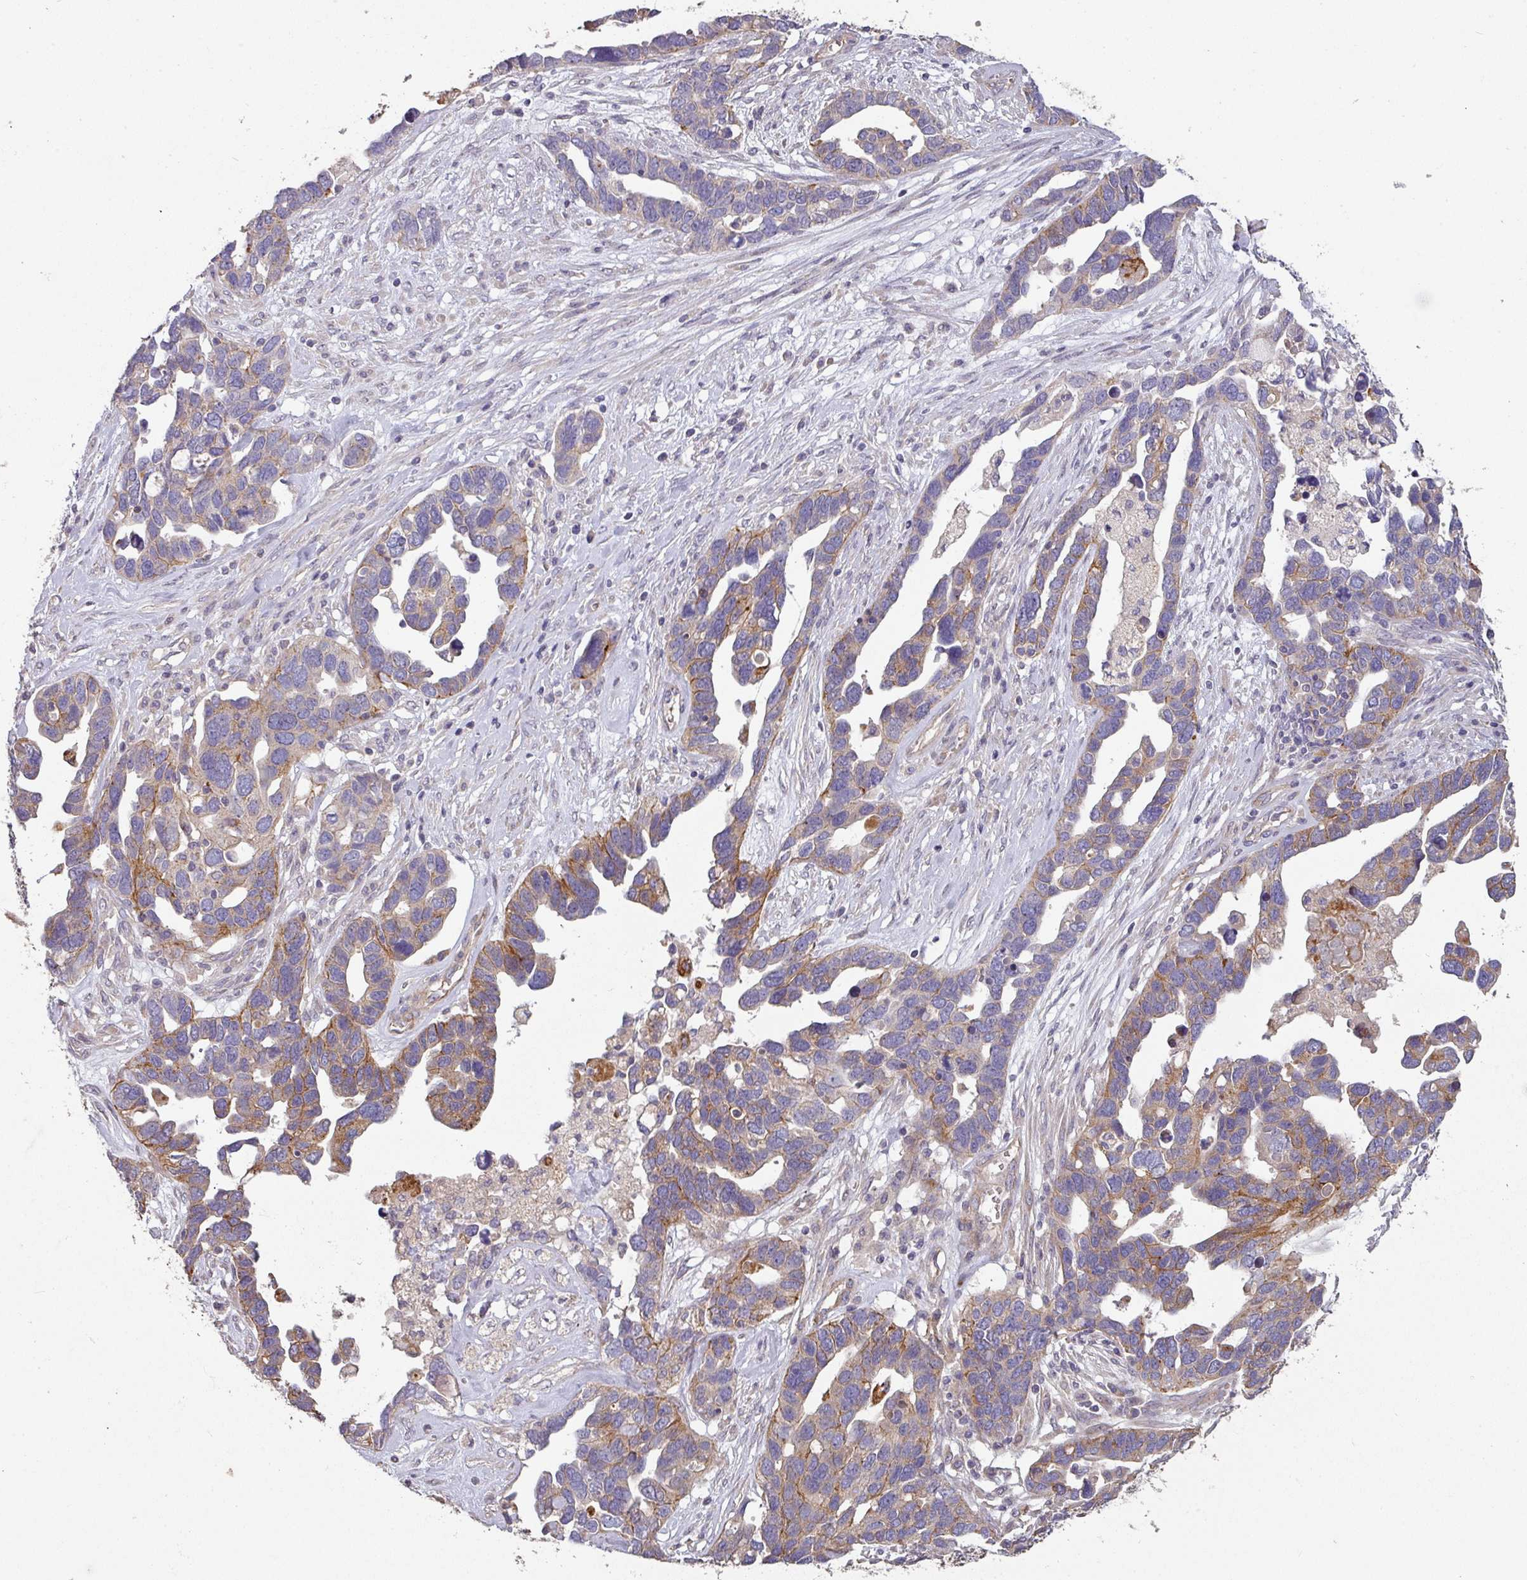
{"staining": {"intensity": "moderate", "quantity": "<25%", "location": "cytoplasmic/membranous"}, "tissue": "ovarian cancer", "cell_type": "Tumor cells", "image_type": "cancer", "snomed": [{"axis": "morphology", "description": "Cystadenocarcinoma, serous, NOS"}, {"axis": "topography", "description": "Ovary"}], "caption": "Protein staining displays moderate cytoplasmic/membranous expression in approximately <25% of tumor cells in ovarian serous cystadenocarcinoma. (brown staining indicates protein expression, while blue staining denotes nuclei).", "gene": "PCDH1", "patient": {"sex": "female", "age": 54}}